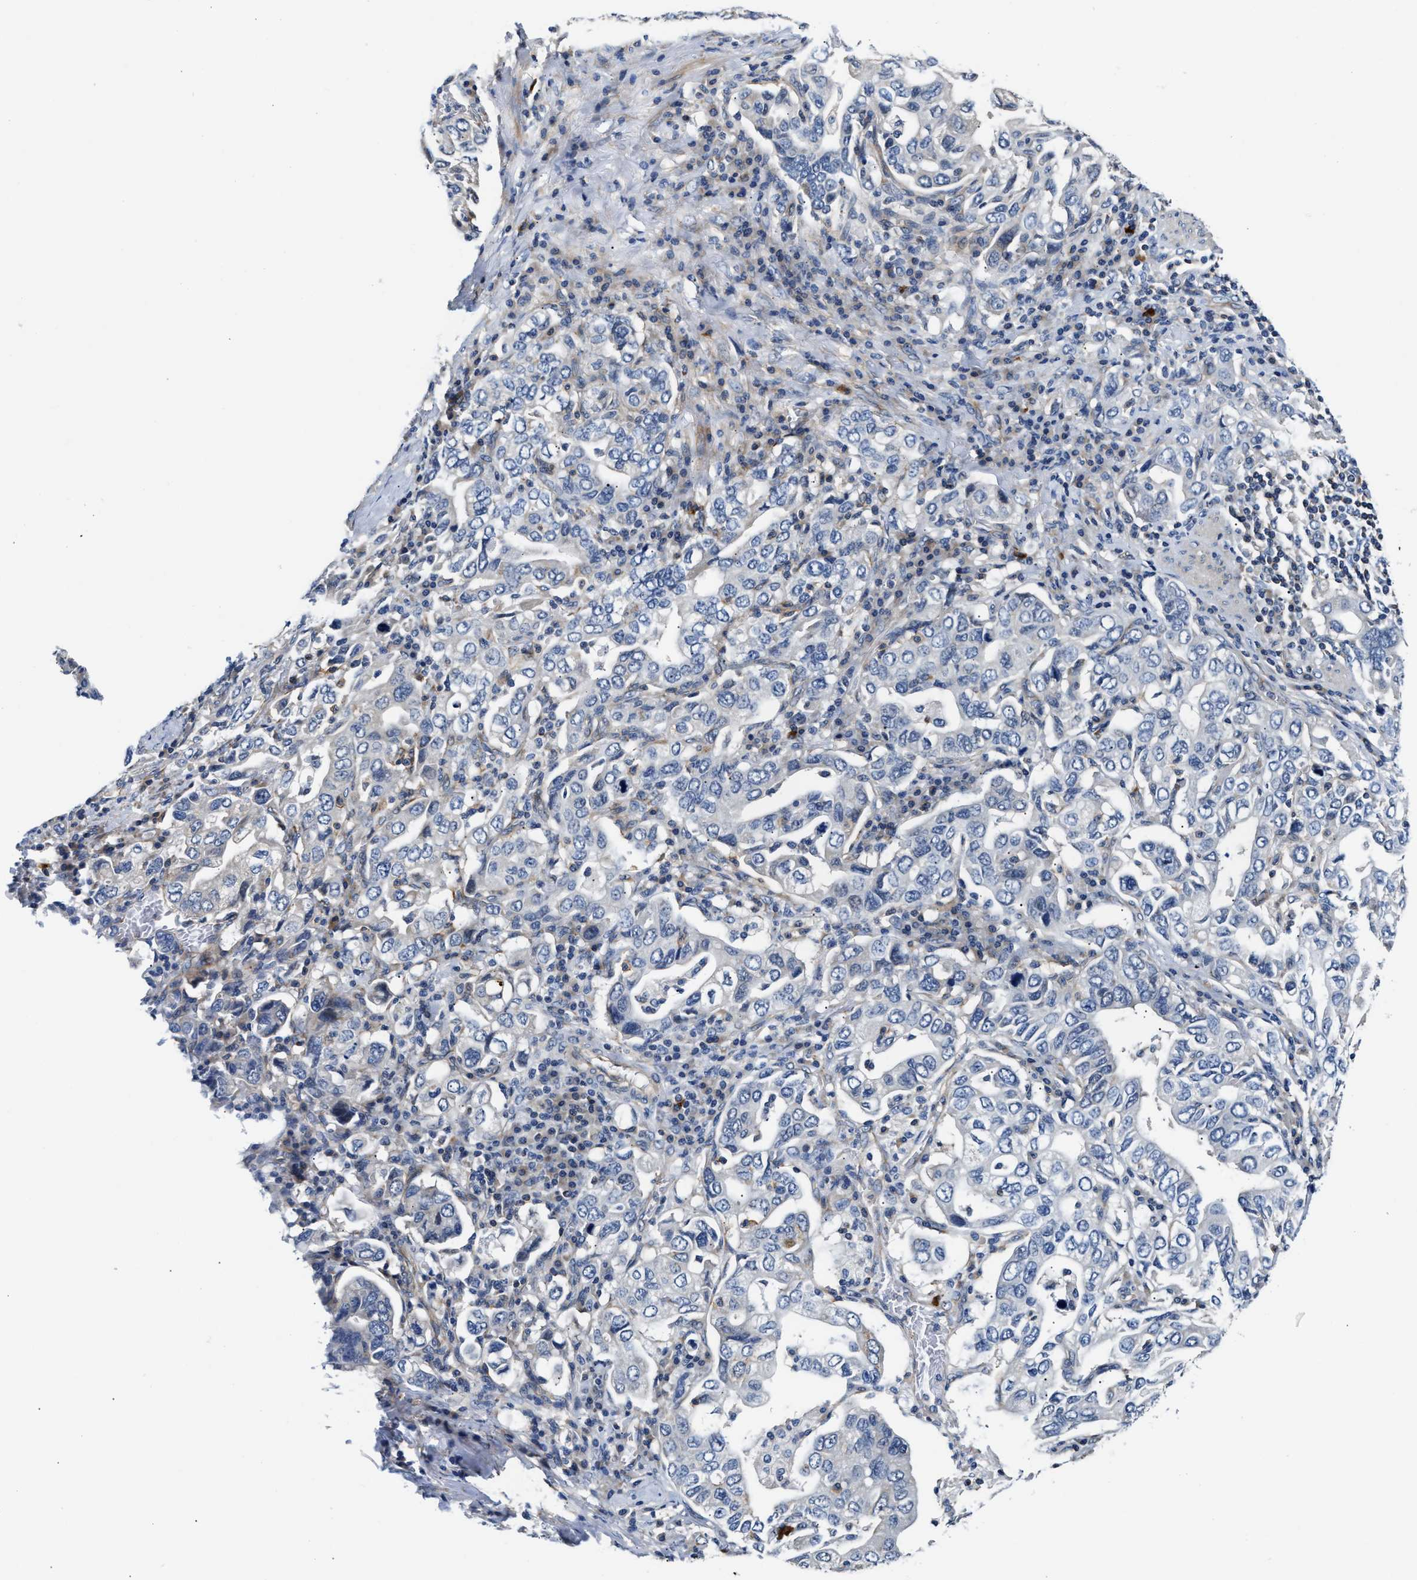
{"staining": {"intensity": "negative", "quantity": "none", "location": "none"}, "tissue": "stomach cancer", "cell_type": "Tumor cells", "image_type": "cancer", "snomed": [{"axis": "morphology", "description": "Adenocarcinoma, NOS"}, {"axis": "topography", "description": "Stomach, upper"}], "caption": "This is an immunohistochemistry photomicrograph of adenocarcinoma (stomach). There is no positivity in tumor cells.", "gene": "TEX2", "patient": {"sex": "male", "age": 62}}